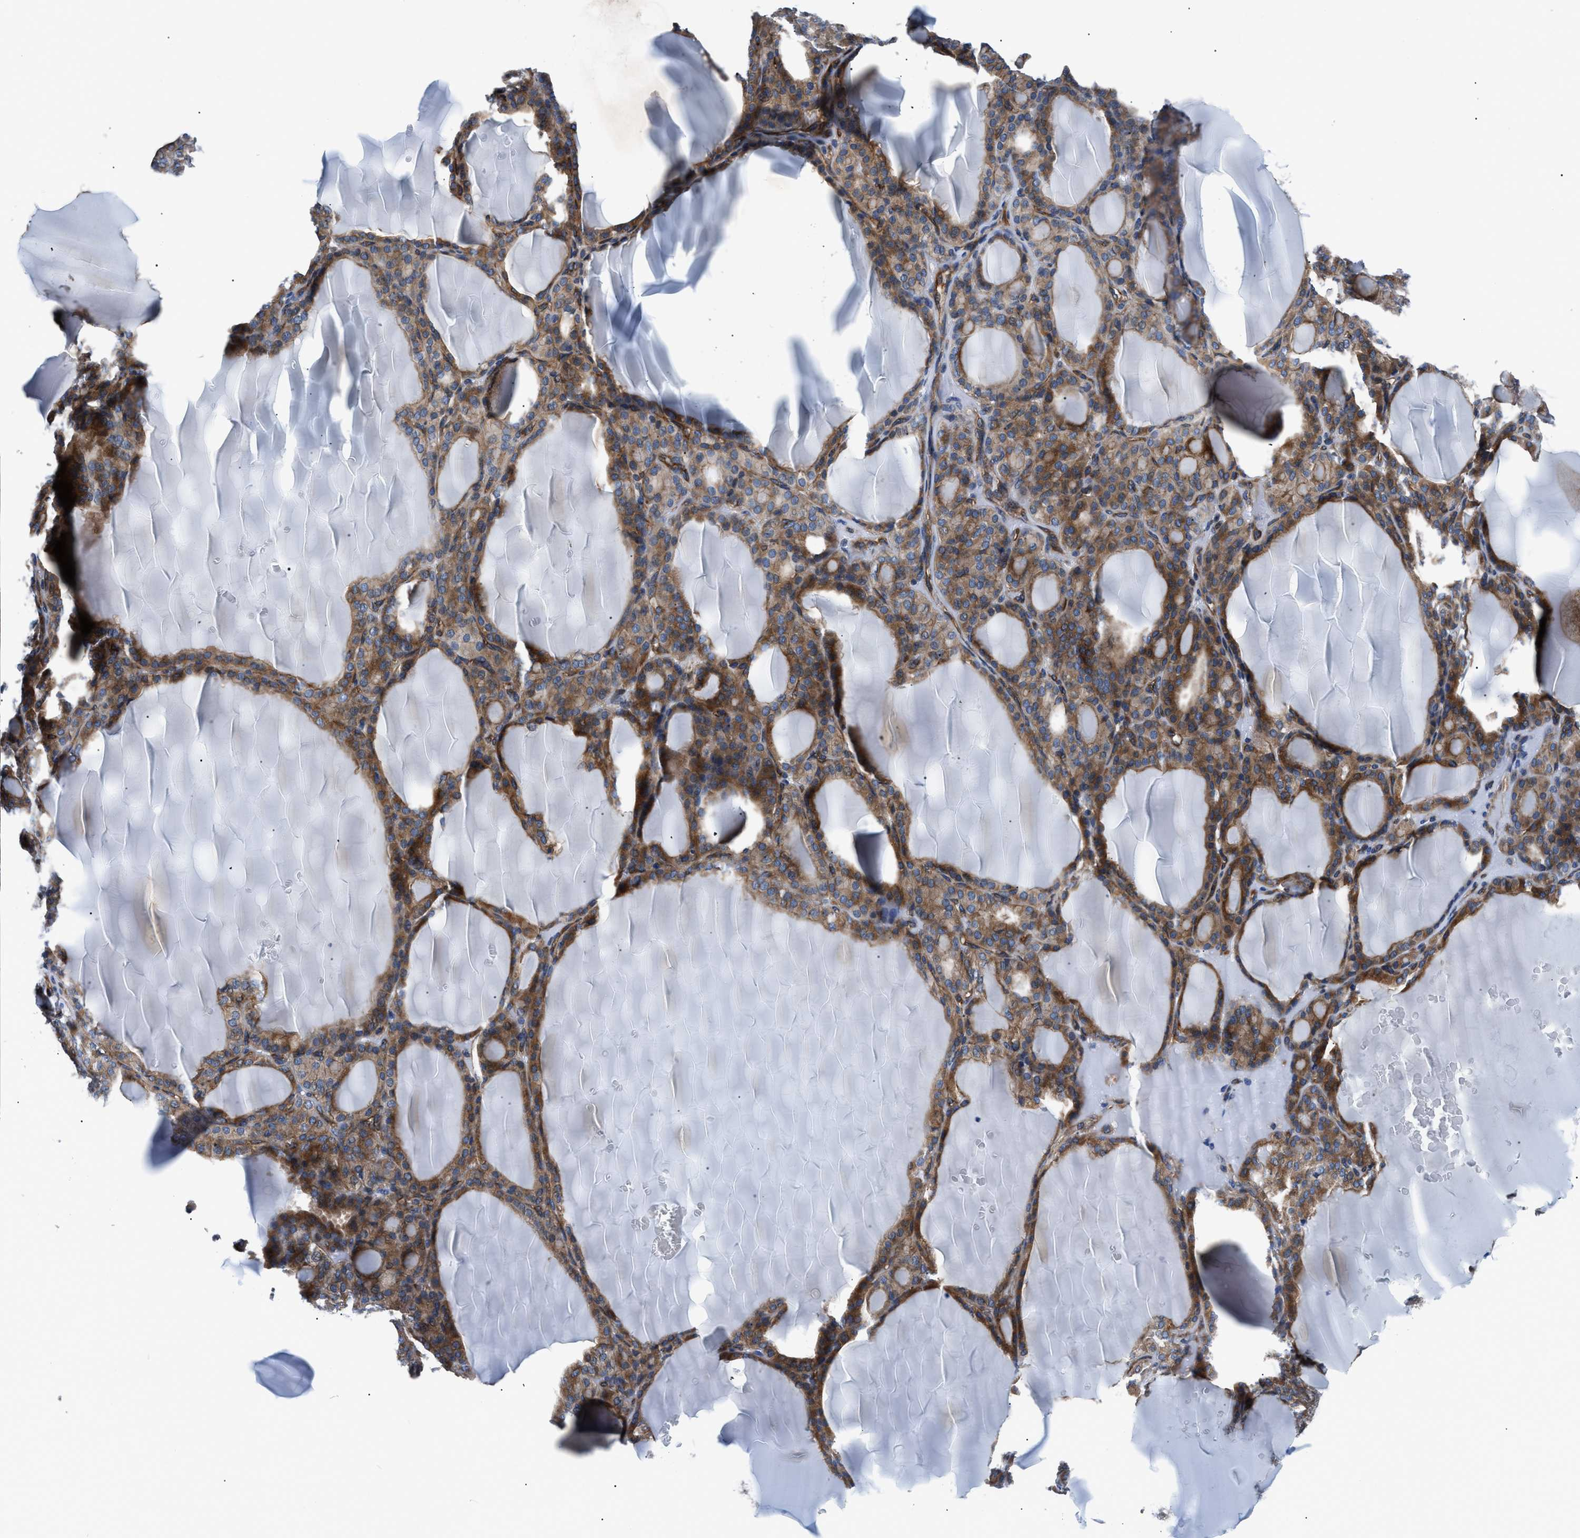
{"staining": {"intensity": "moderate", "quantity": ">75%", "location": "cytoplasmic/membranous"}, "tissue": "thyroid gland", "cell_type": "Glandular cells", "image_type": "normal", "snomed": [{"axis": "morphology", "description": "Normal tissue, NOS"}, {"axis": "topography", "description": "Thyroid gland"}], "caption": "The histopathology image shows immunohistochemical staining of benign thyroid gland. There is moderate cytoplasmic/membranous positivity is appreciated in about >75% of glandular cells.", "gene": "TRIP4", "patient": {"sex": "female", "age": 28}}